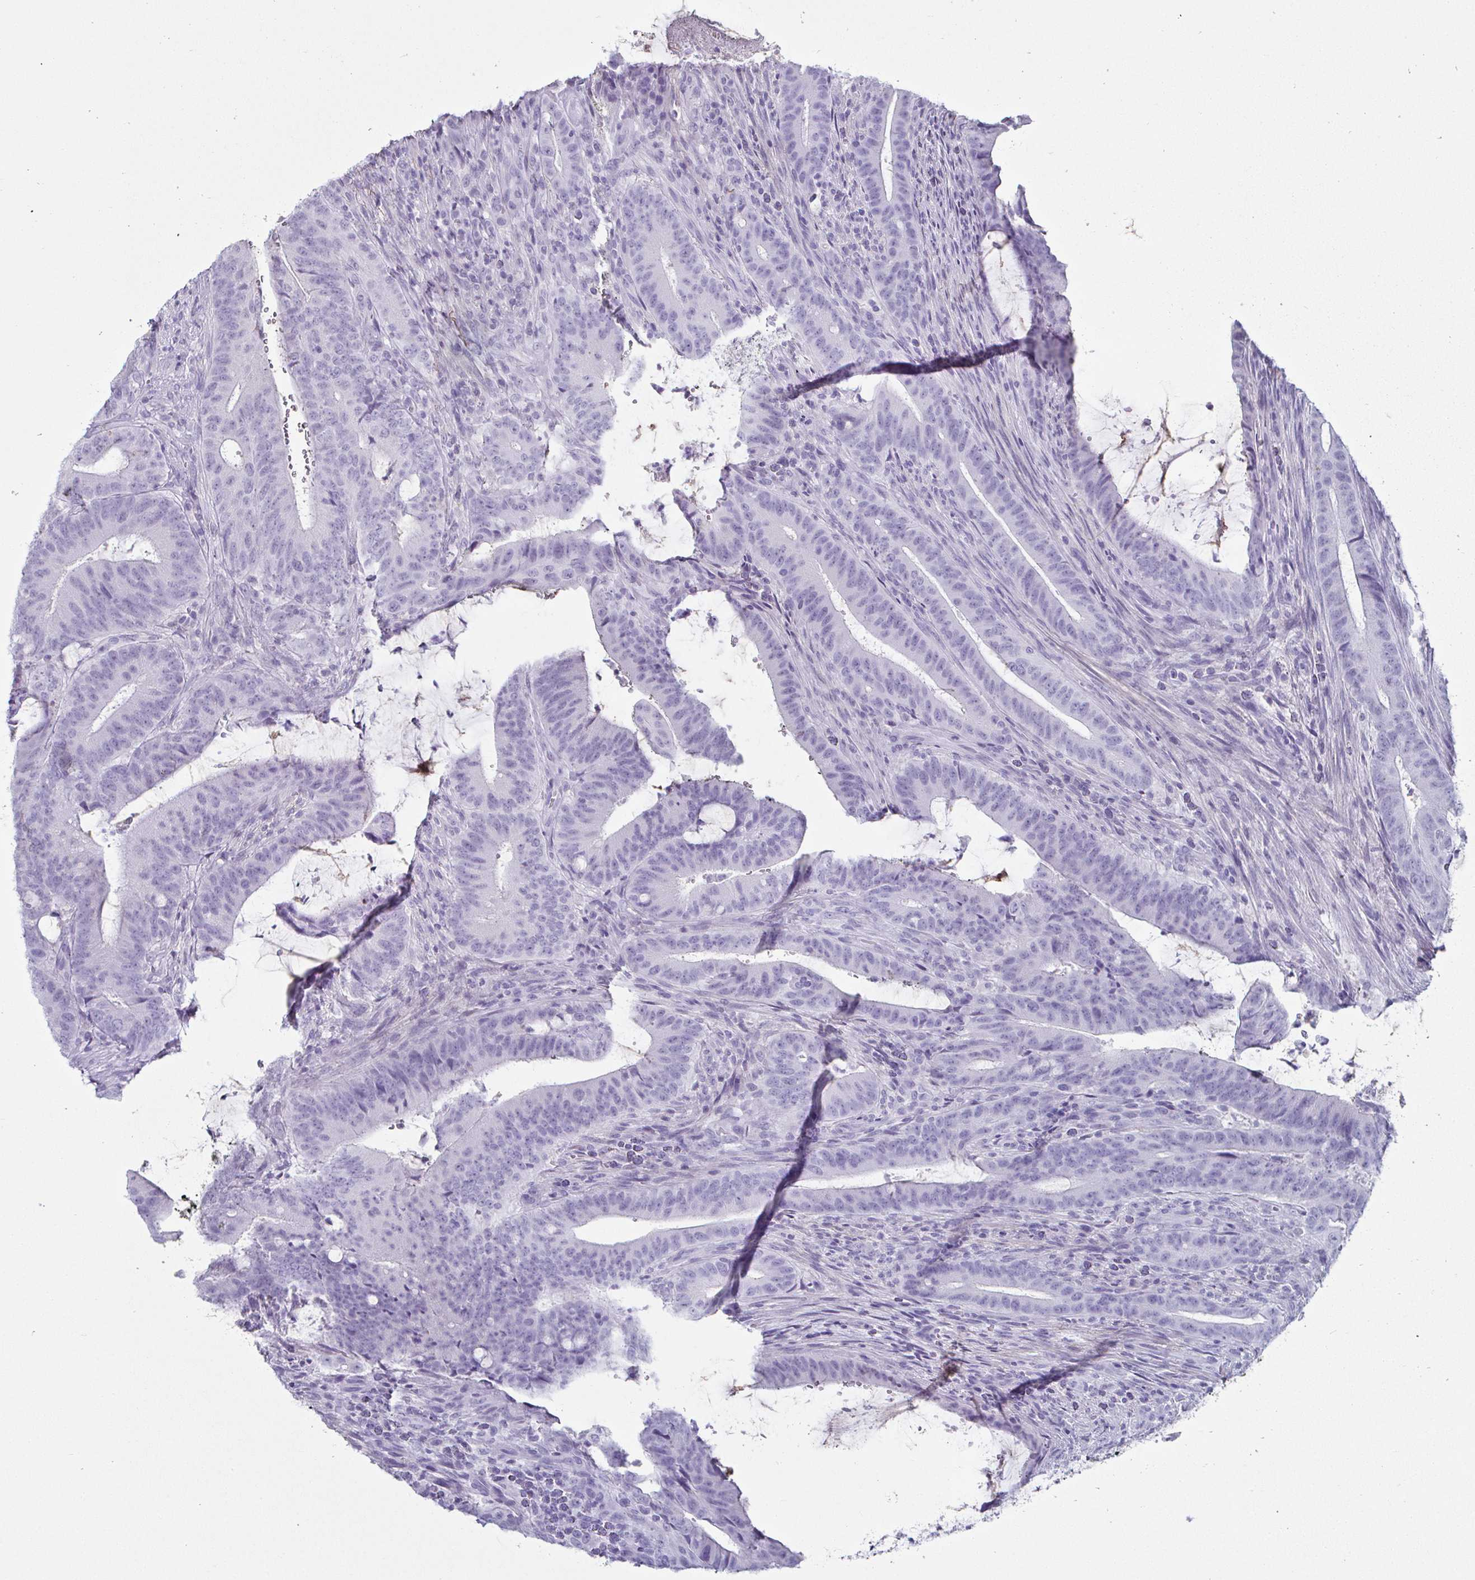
{"staining": {"intensity": "negative", "quantity": "none", "location": "none"}, "tissue": "colorectal cancer", "cell_type": "Tumor cells", "image_type": "cancer", "snomed": [{"axis": "morphology", "description": "Adenocarcinoma, NOS"}, {"axis": "topography", "description": "Colon"}], "caption": "Protein analysis of adenocarcinoma (colorectal) reveals no significant staining in tumor cells.", "gene": "CREG2", "patient": {"sex": "female", "age": 43}}